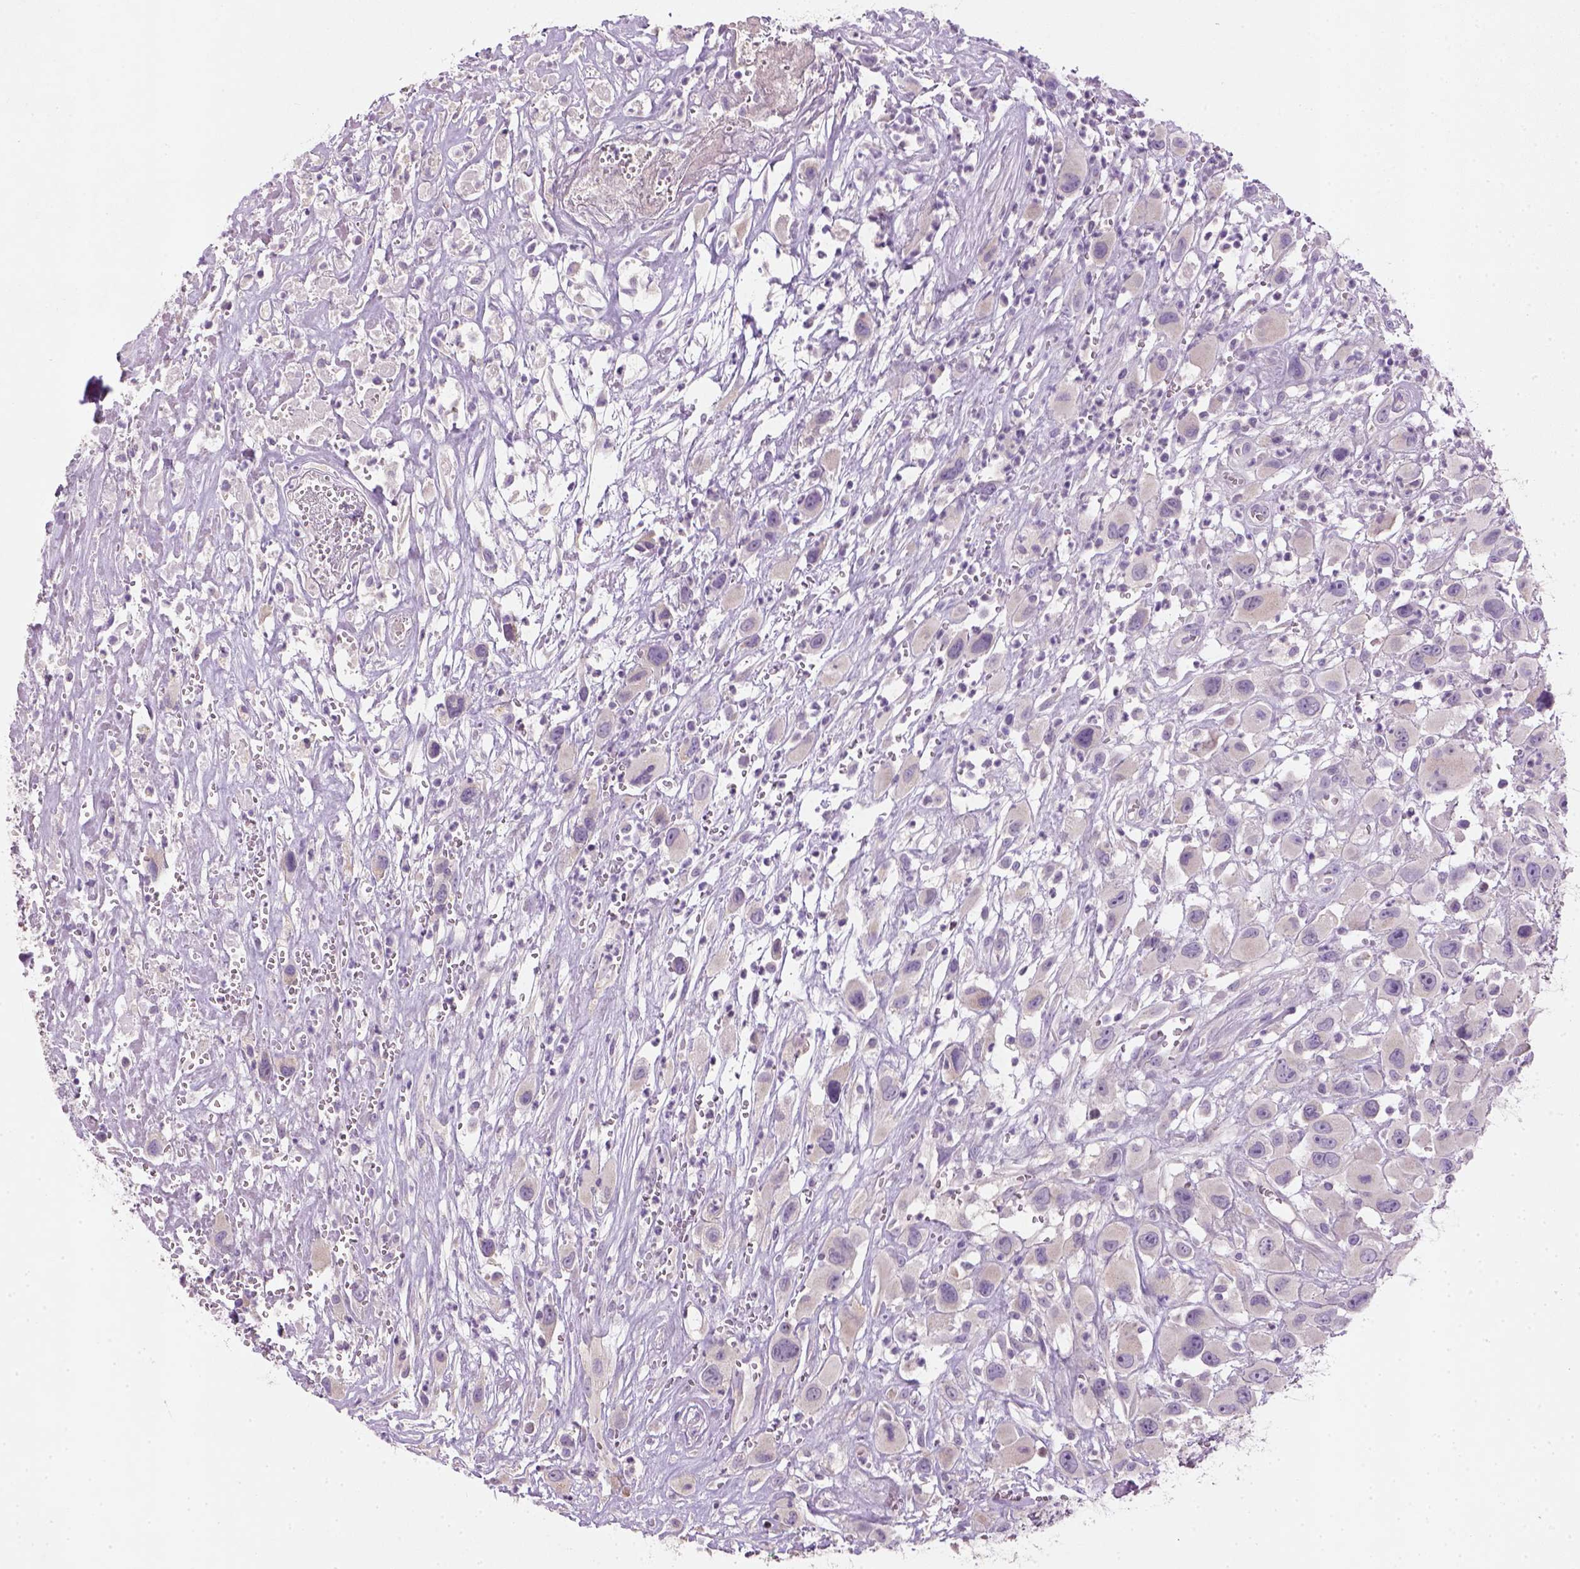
{"staining": {"intensity": "negative", "quantity": "none", "location": "none"}, "tissue": "head and neck cancer", "cell_type": "Tumor cells", "image_type": "cancer", "snomed": [{"axis": "morphology", "description": "Squamous cell carcinoma, NOS"}, {"axis": "morphology", "description": "Squamous cell carcinoma, metastatic, NOS"}, {"axis": "topography", "description": "Oral tissue"}, {"axis": "topography", "description": "Head-Neck"}], "caption": "A high-resolution histopathology image shows immunohistochemistry staining of metastatic squamous cell carcinoma (head and neck), which reveals no significant expression in tumor cells.", "gene": "NUDT6", "patient": {"sex": "female", "age": 85}}